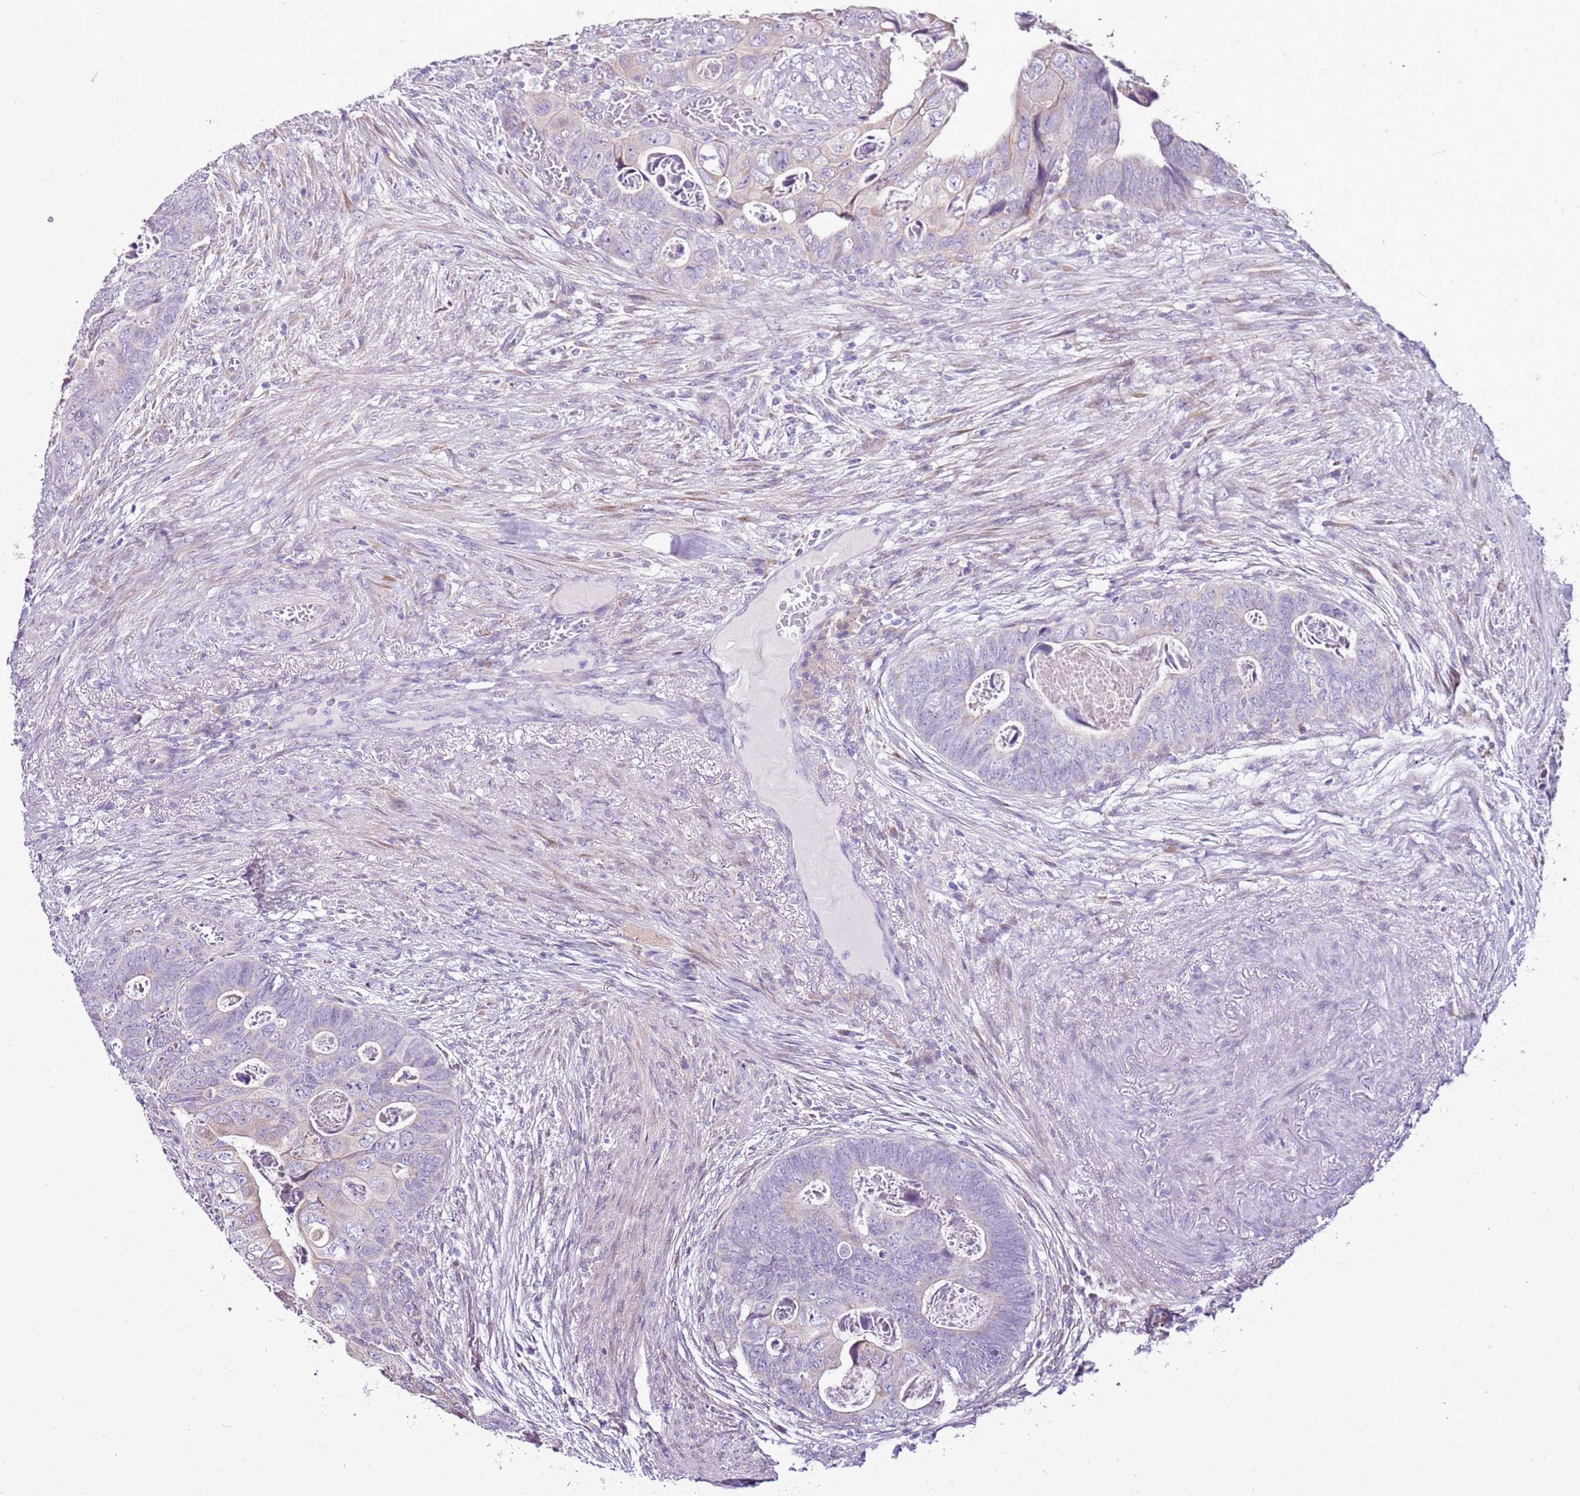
{"staining": {"intensity": "negative", "quantity": "none", "location": "none"}, "tissue": "colorectal cancer", "cell_type": "Tumor cells", "image_type": "cancer", "snomed": [{"axis": "morphology", "description": "Adenocarcinoma, NOS"}, {"axis": "topography", "description": "Rectum"}], "caption": "This is an immunohistochemistry histopathology image of colorectal cancer (adenocarcinoma). There is no expression in tumor cells.", "gene": "SLC38A5", "patient": {"sex": "female", "age": 78}}